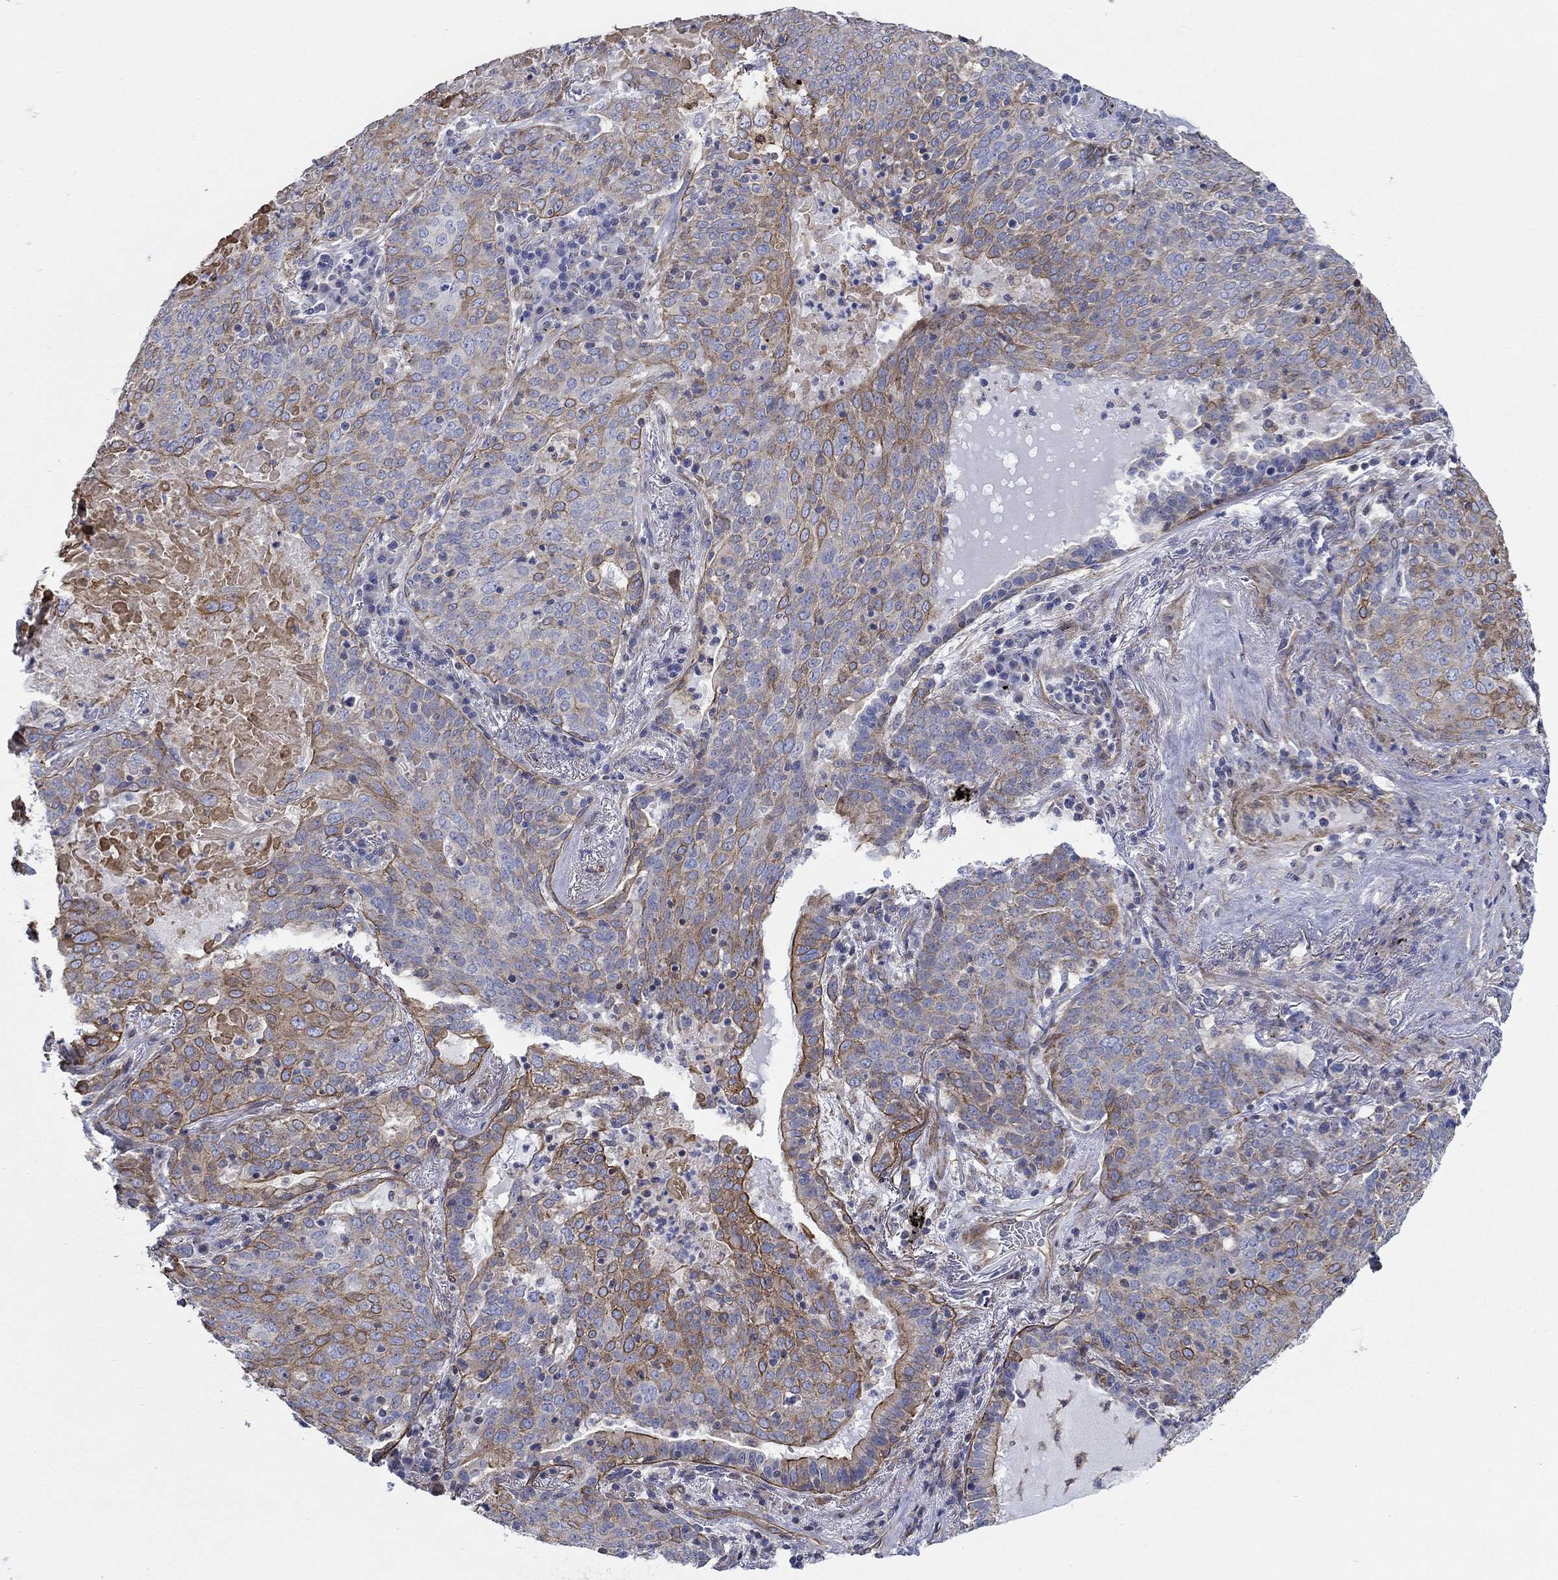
{"staining": {"intensity": "moderate", "quantity": "25%-75%", "location": "cytoplasmic/membranous"}, "tissue": "lung cancer", "cell_type": "Tumor cells", "image_type": "cancer", "snomed": [{"axis": "morphology", "description": "Squamous cell carcinoma, NOS"}, {"axis": "topography", "description": "Lung"}], "caption": "High-magnification brightfield microscopy of lung cancer (squamous cell carcinoma) stained with DAB (brown) and counterstained with hematoxylin (blue). tumor cells exhibit moderate cytoplasmic/membranous staining is seen in about25%-75% of cells.", "gene": "FMN1", "patient": {"sex": "male", "age": 82}}